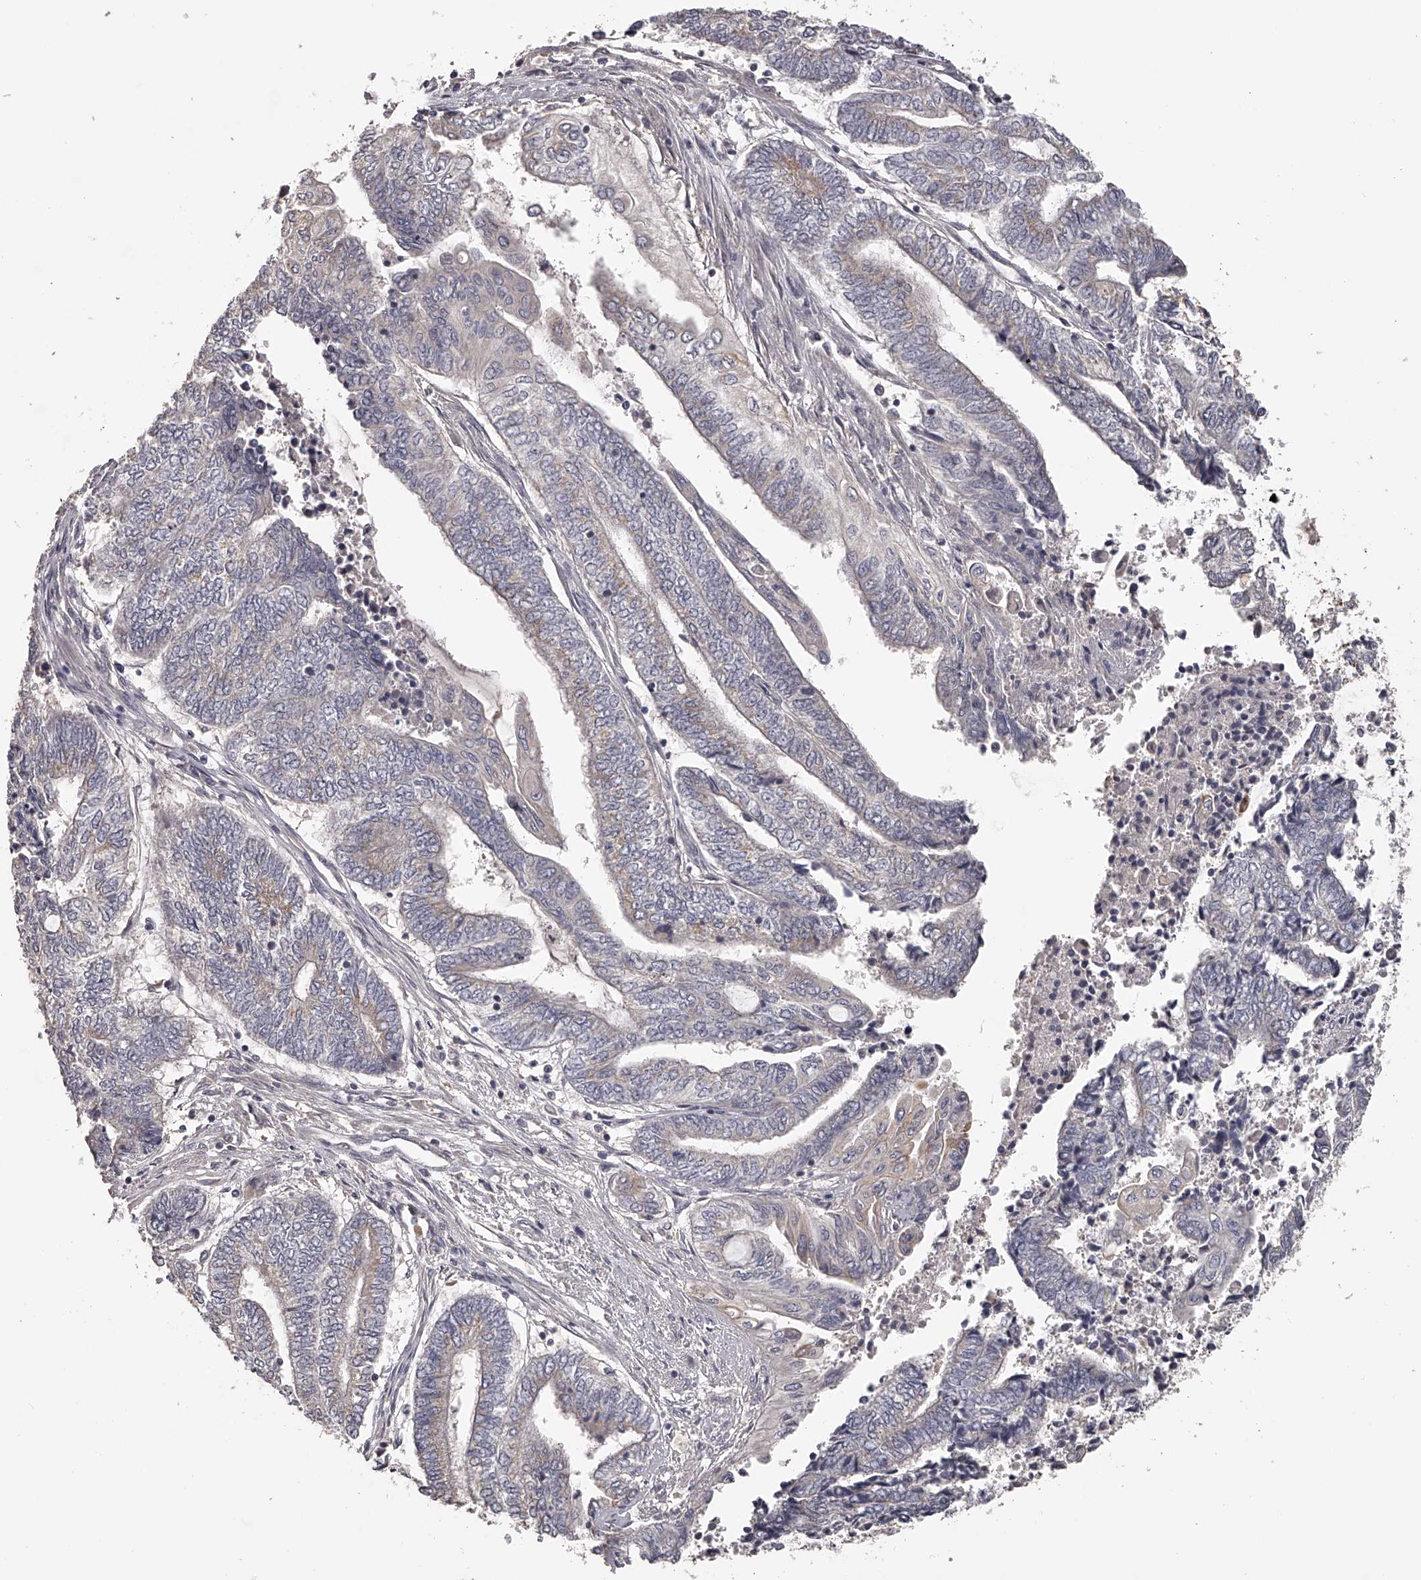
{"staining": {"intensity": "negative", "quantity": "none", "location": "none"}, "tissue": "endometrial cancer", "cell_type": "Tumor cells", "image_type": "cancer", "snomed": [{"axis": "morphology", "description": "Adenocarcinoma, NOS"}, {"axis": "topography", "description": "Uterus"}, {"axis": "topography", "description": "Endometrium"}], "caption": "Adenocarcinoma (endometrial) was stained to show a protein in brown. There is no significant staining in tumor cells.", "gene": "TNN", "patient": {"sex": "female", "age": 70}}